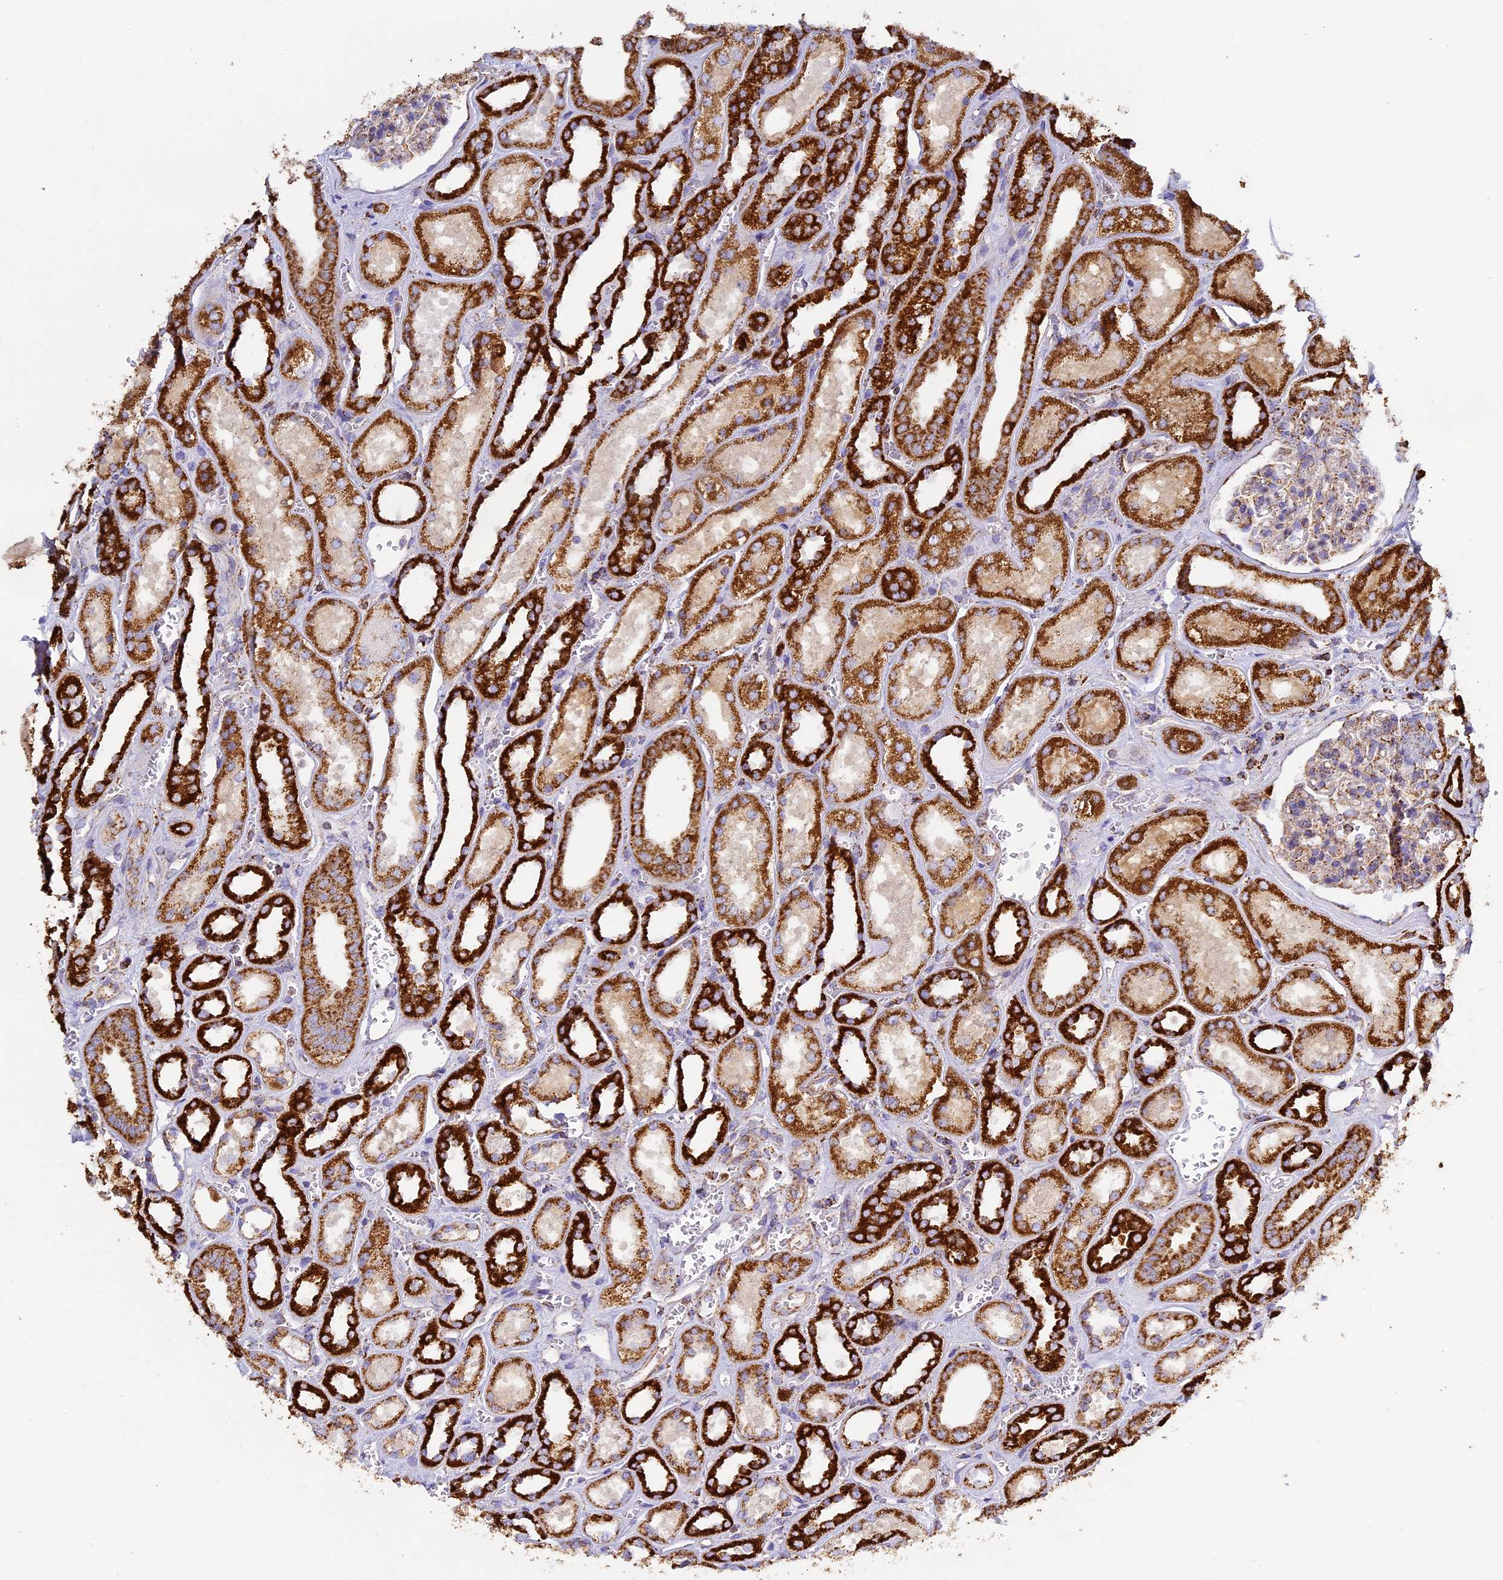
{"staining": {"intensity": "weak", "quantity": ">75%", "location": "cytoplasmic/membranous"}, "tissue": "kidney", "cell_type": "Cells in glomeruli", "image_type": "normal", "snomed": [{"axis": "morphology", "description": "Normal tissue, NOS"}, {"axis": "morphology", "description": "Adenocarcinoma, NOS"}, {"axis": "topography", "description": "Kidney"}], "caption": "A brown stain shows weak cytoplasmic/membranous positivity of a protein in cells in glomeruli of benign kidney. Immunohistochemistry stains the protein of interest in brown and the nuclei are stained blue.", "gene": "STK17A", "patient": {"sex": "female", "age": 68}}